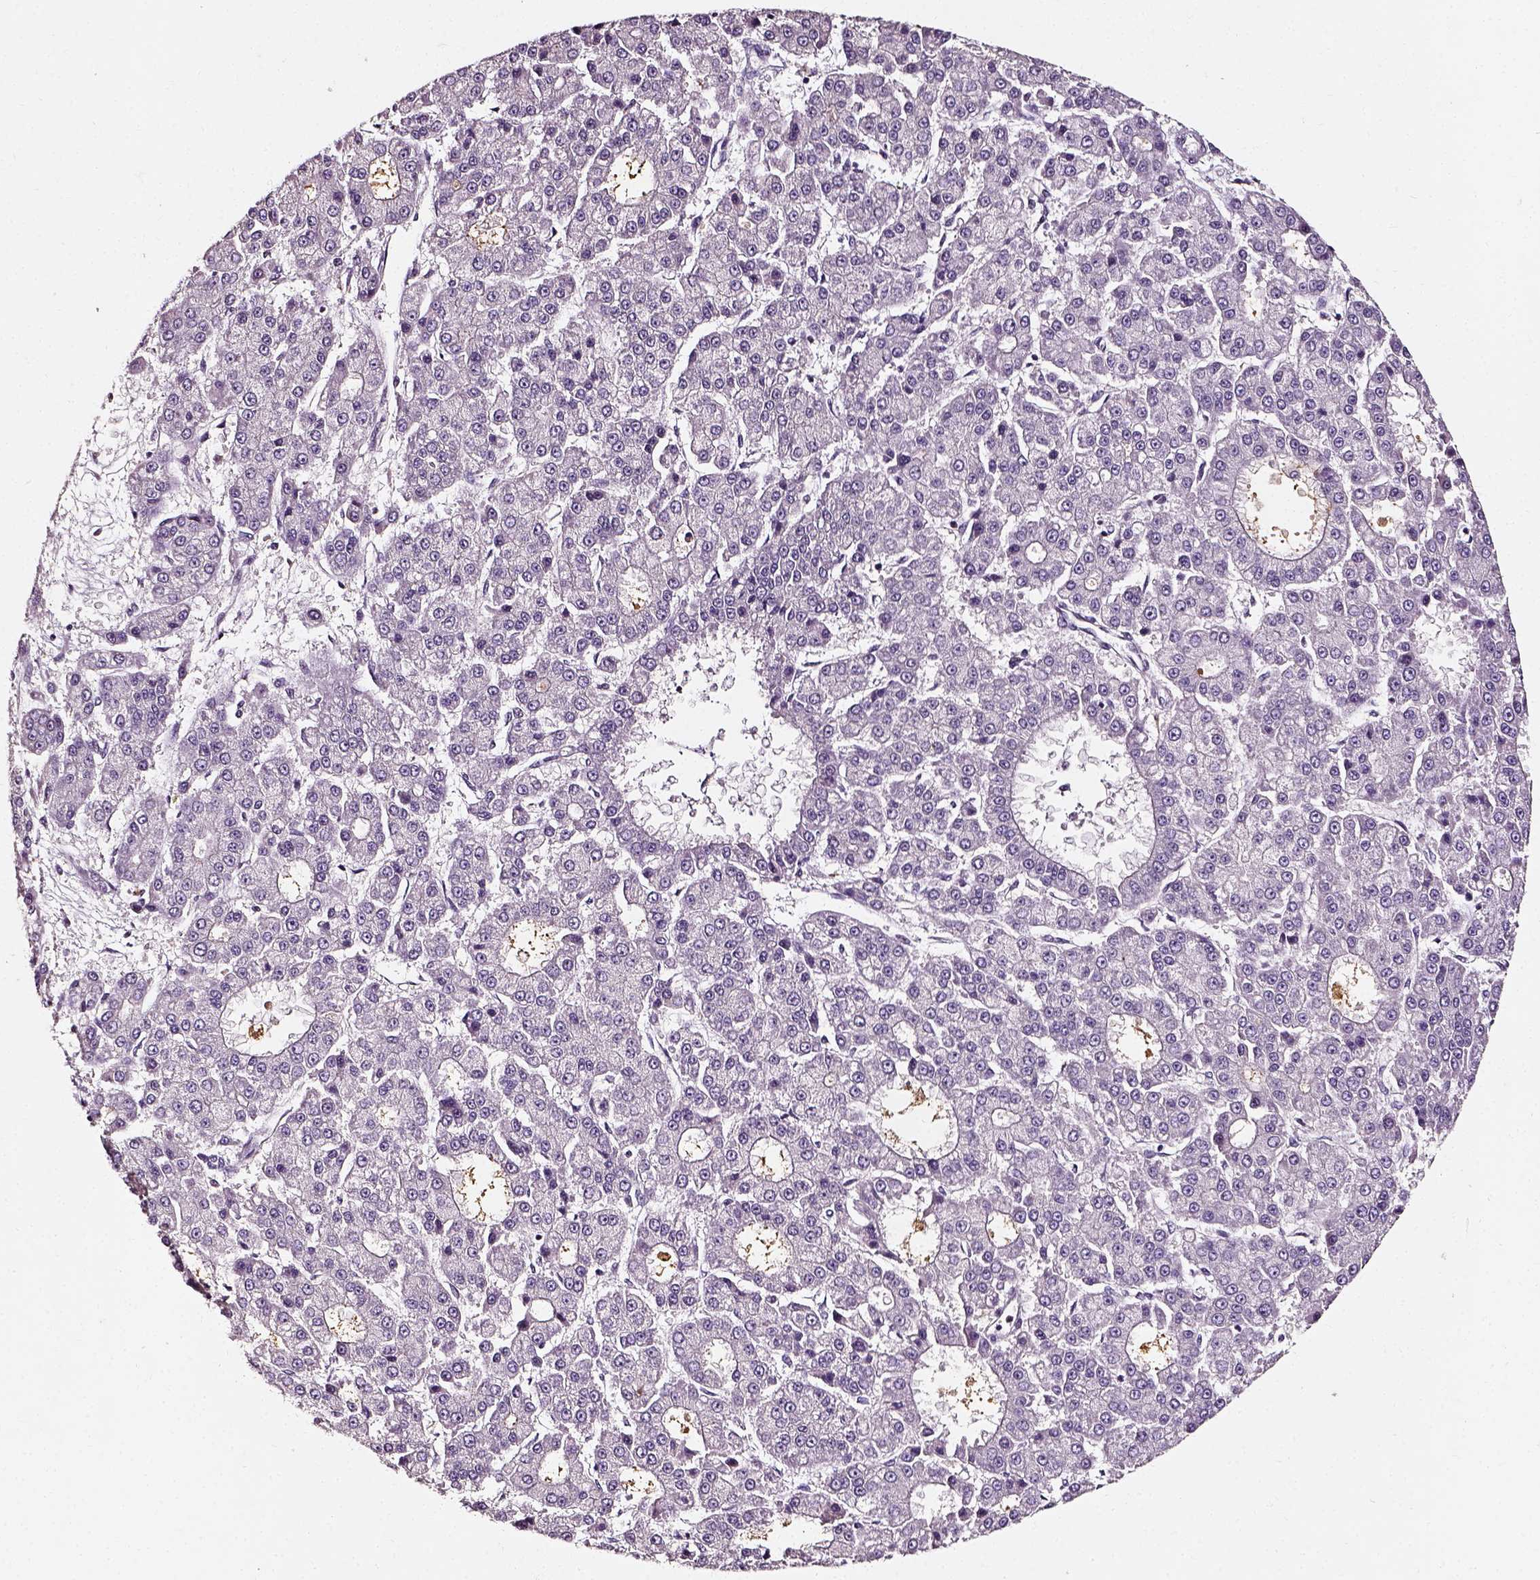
{"staining": {"intensity": "negative", "quantity": "none", "location": "none"}, "tissue": "liver cancer", "cell_type": "Tumor cells", "image_type": "cancer", "snomed": [{"axis": "morphology", "description": "Carcinoma, Hepatocellular, NOS"}, {"axis": "topography", "description": "Liver"}], "caption": "IHC of liver cancer displays no positivity in tumor cells.", "gene": "NACC1", "patient": {"sex": "male", "age": 70}}